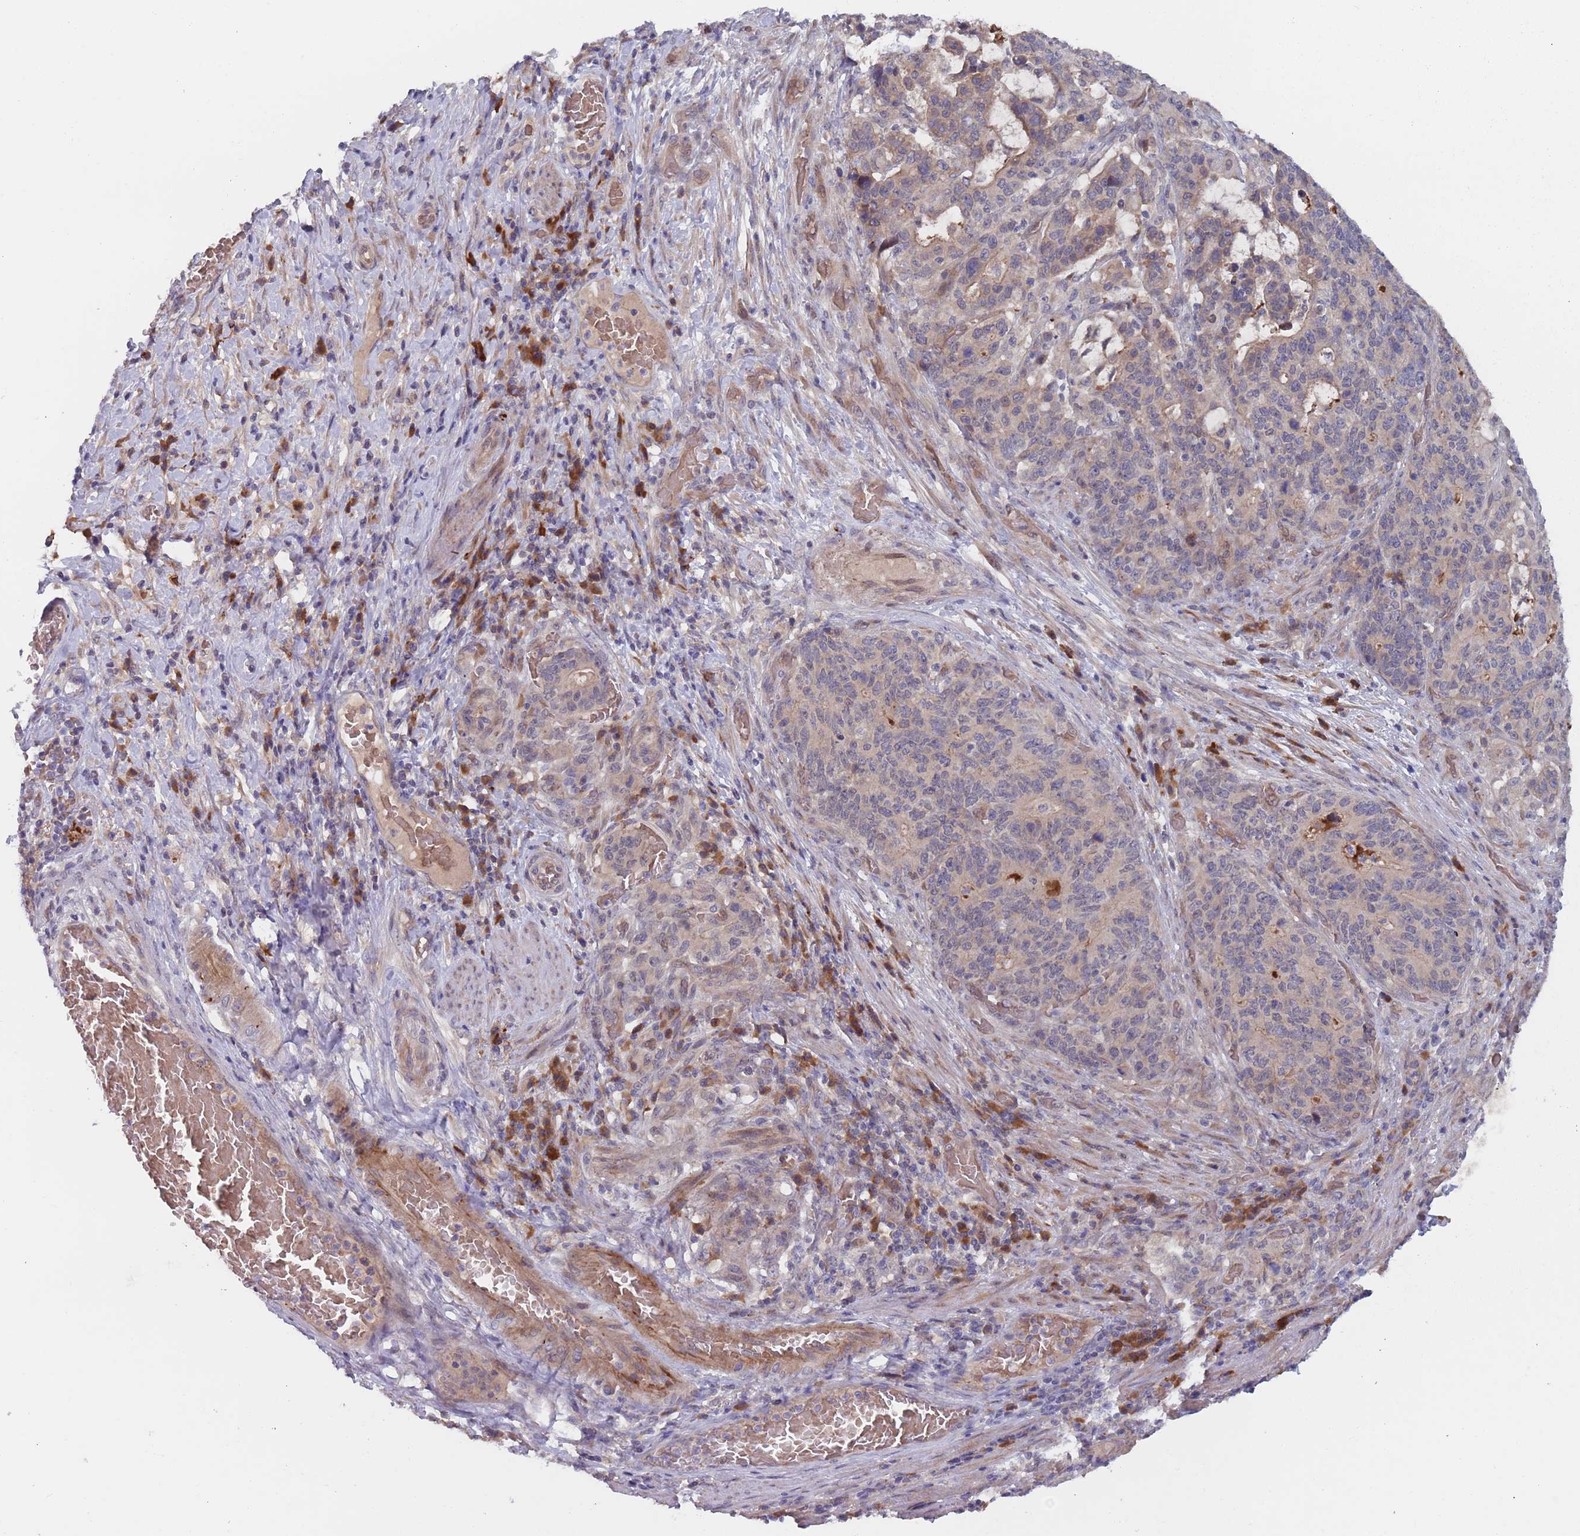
{"staining": {"intensity": "weak", "quantity": "<25%", "location": "cytoplasmic/membranous"}, "tissue": "stomach cancer", "cell_type": "Tumor cells", "image_type": "cancer", "snomed": [{"axis": "morphology", "description": "Normal tissue, NOS"}, {"axis": "morphology", "description": "Adenocarcinoma, NOS"}, {"axis": "topography", "description": "Stomach"}], "caption": "A histopathology image of stomach cancer (adenocarcinoma) stained for a protein displays no brown staining in tumor cells.", "gene": "ZNF140", "patient": {"sex": "female", "age": 64}}